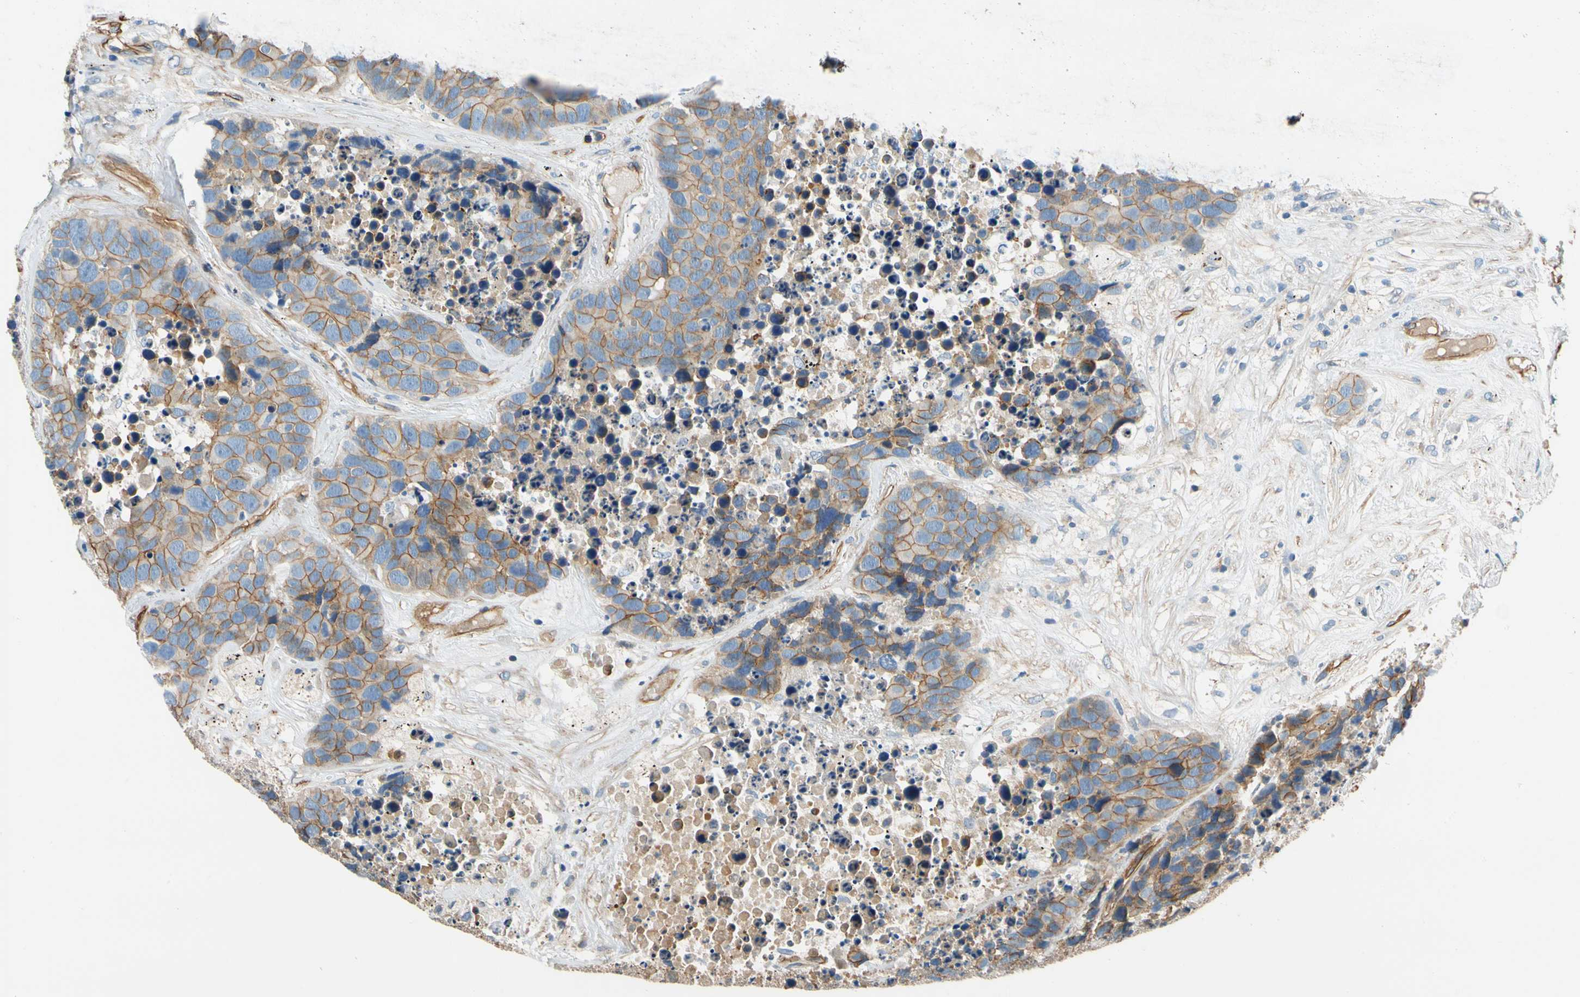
{"staining": {"intensity": "weak", "quantity": "25%-75%", "location": "cytoplasmic/membranous"}, "tissue": "carcinoid", "cell_type": "Tumor cells", "image_type": "cancer", "snomed": [{"axis": "morphology", "description": "Carcinoid, malignant, NOS"}, {"axis": "topography", "description": "Lung"}], "caption": "An immunohistochemistry (IHC) image of tumor tissue is shown. Protein staining in brown shows weak cytoplasmic/membranous positivity in malignant carcinoid within tumor cells. The staining is performed using DAB brown chromogen to label protein expression. The nuclei are counter-stained blue using hematoxylin.", "gene": "SPTAN1", "patient": {"sex": "male", "age": 60}}